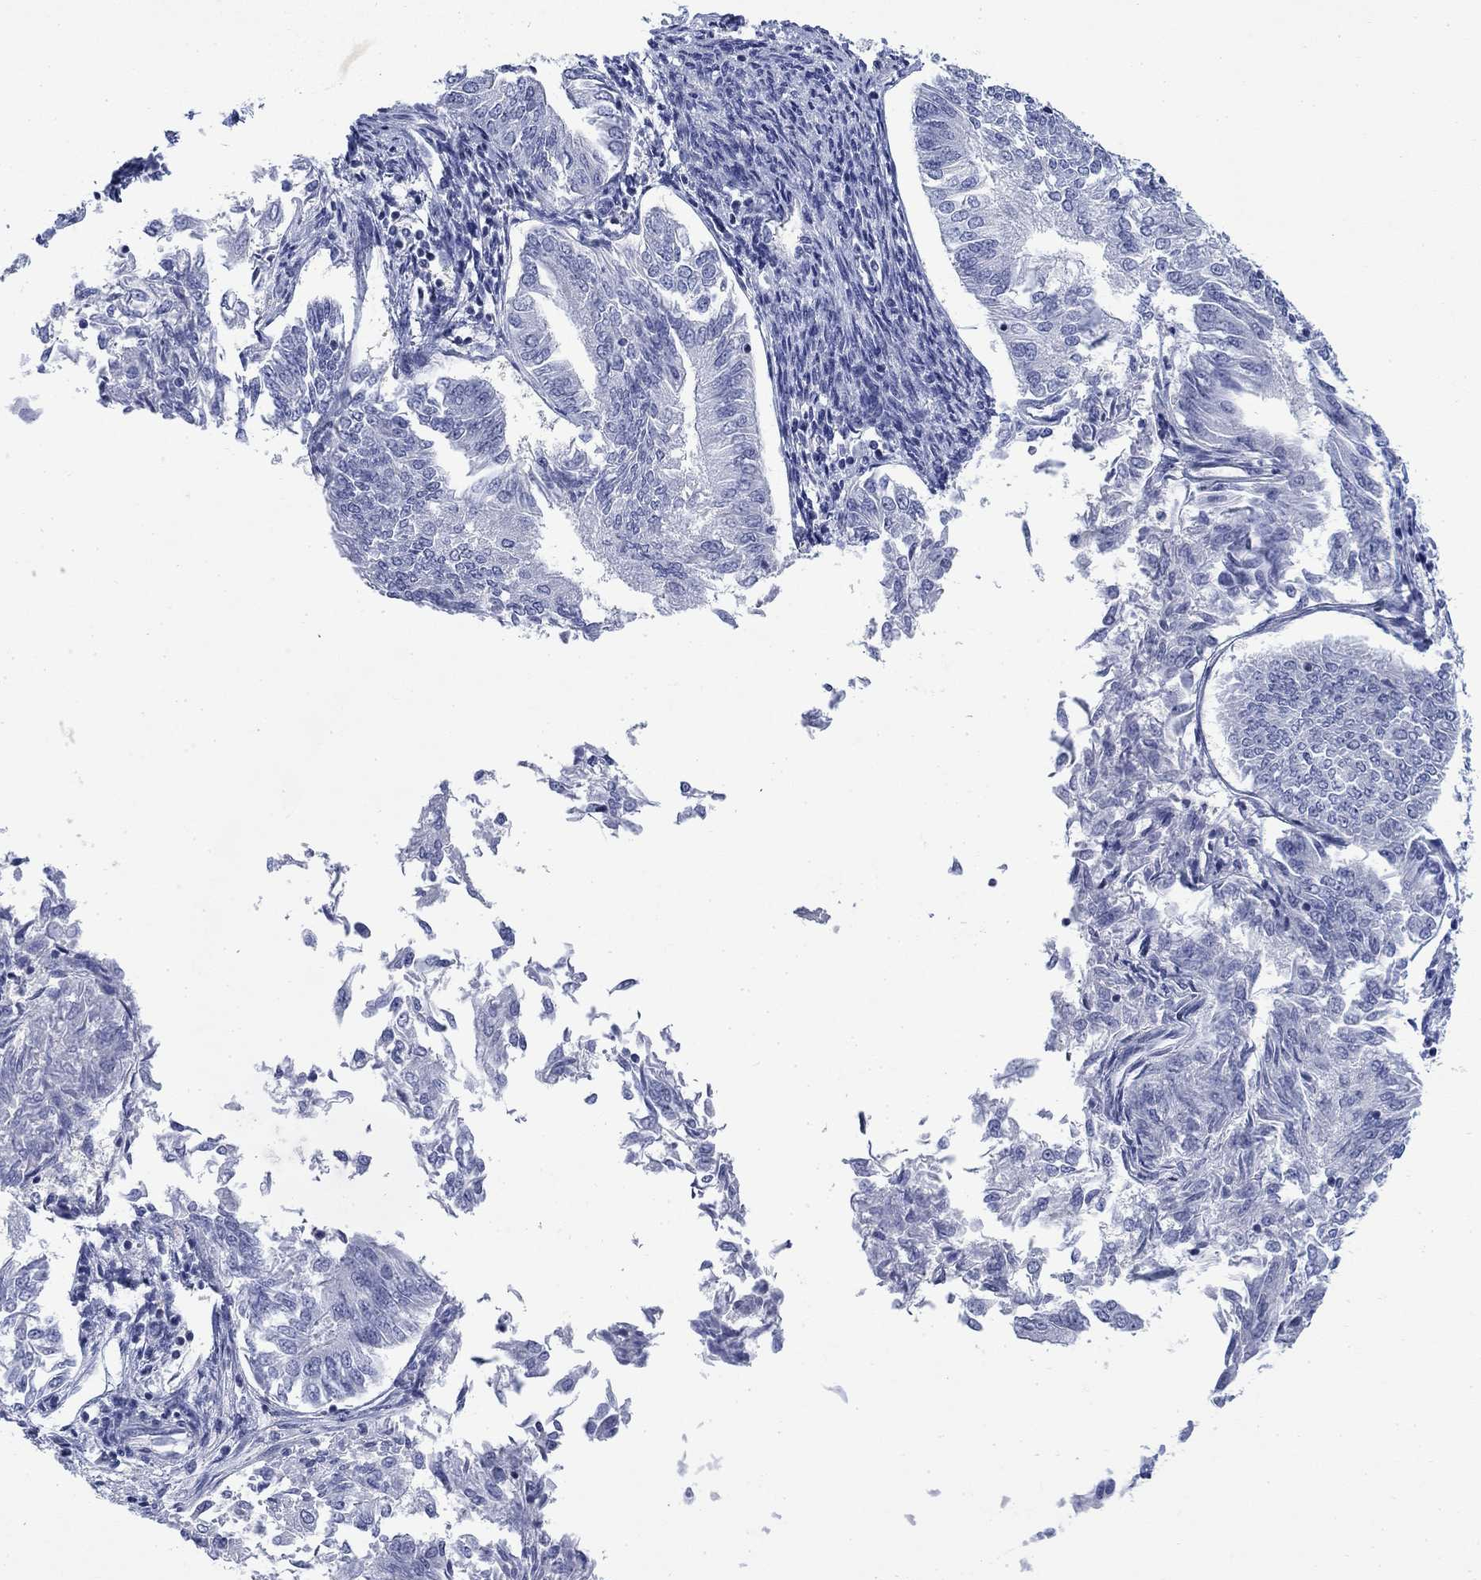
{"staining": {"intensity": "negative", "quantity": "none", "location": "none"}, "tissue": "endometrial cancer", "cell_type": "Tumor cells", "image_type": "cancer", "snomed": [{"axis": "morphology", "description": "Adenocarcinoma, NOS"}, {"axis": "topography", "description": "Endometrium"}], "caption": "The micrograph exhibits no staining of tumor cells in endometrial adenocarcinoma.", "gene": "IGF2BP3", "patient": {"sex": "female", "age": 58}}